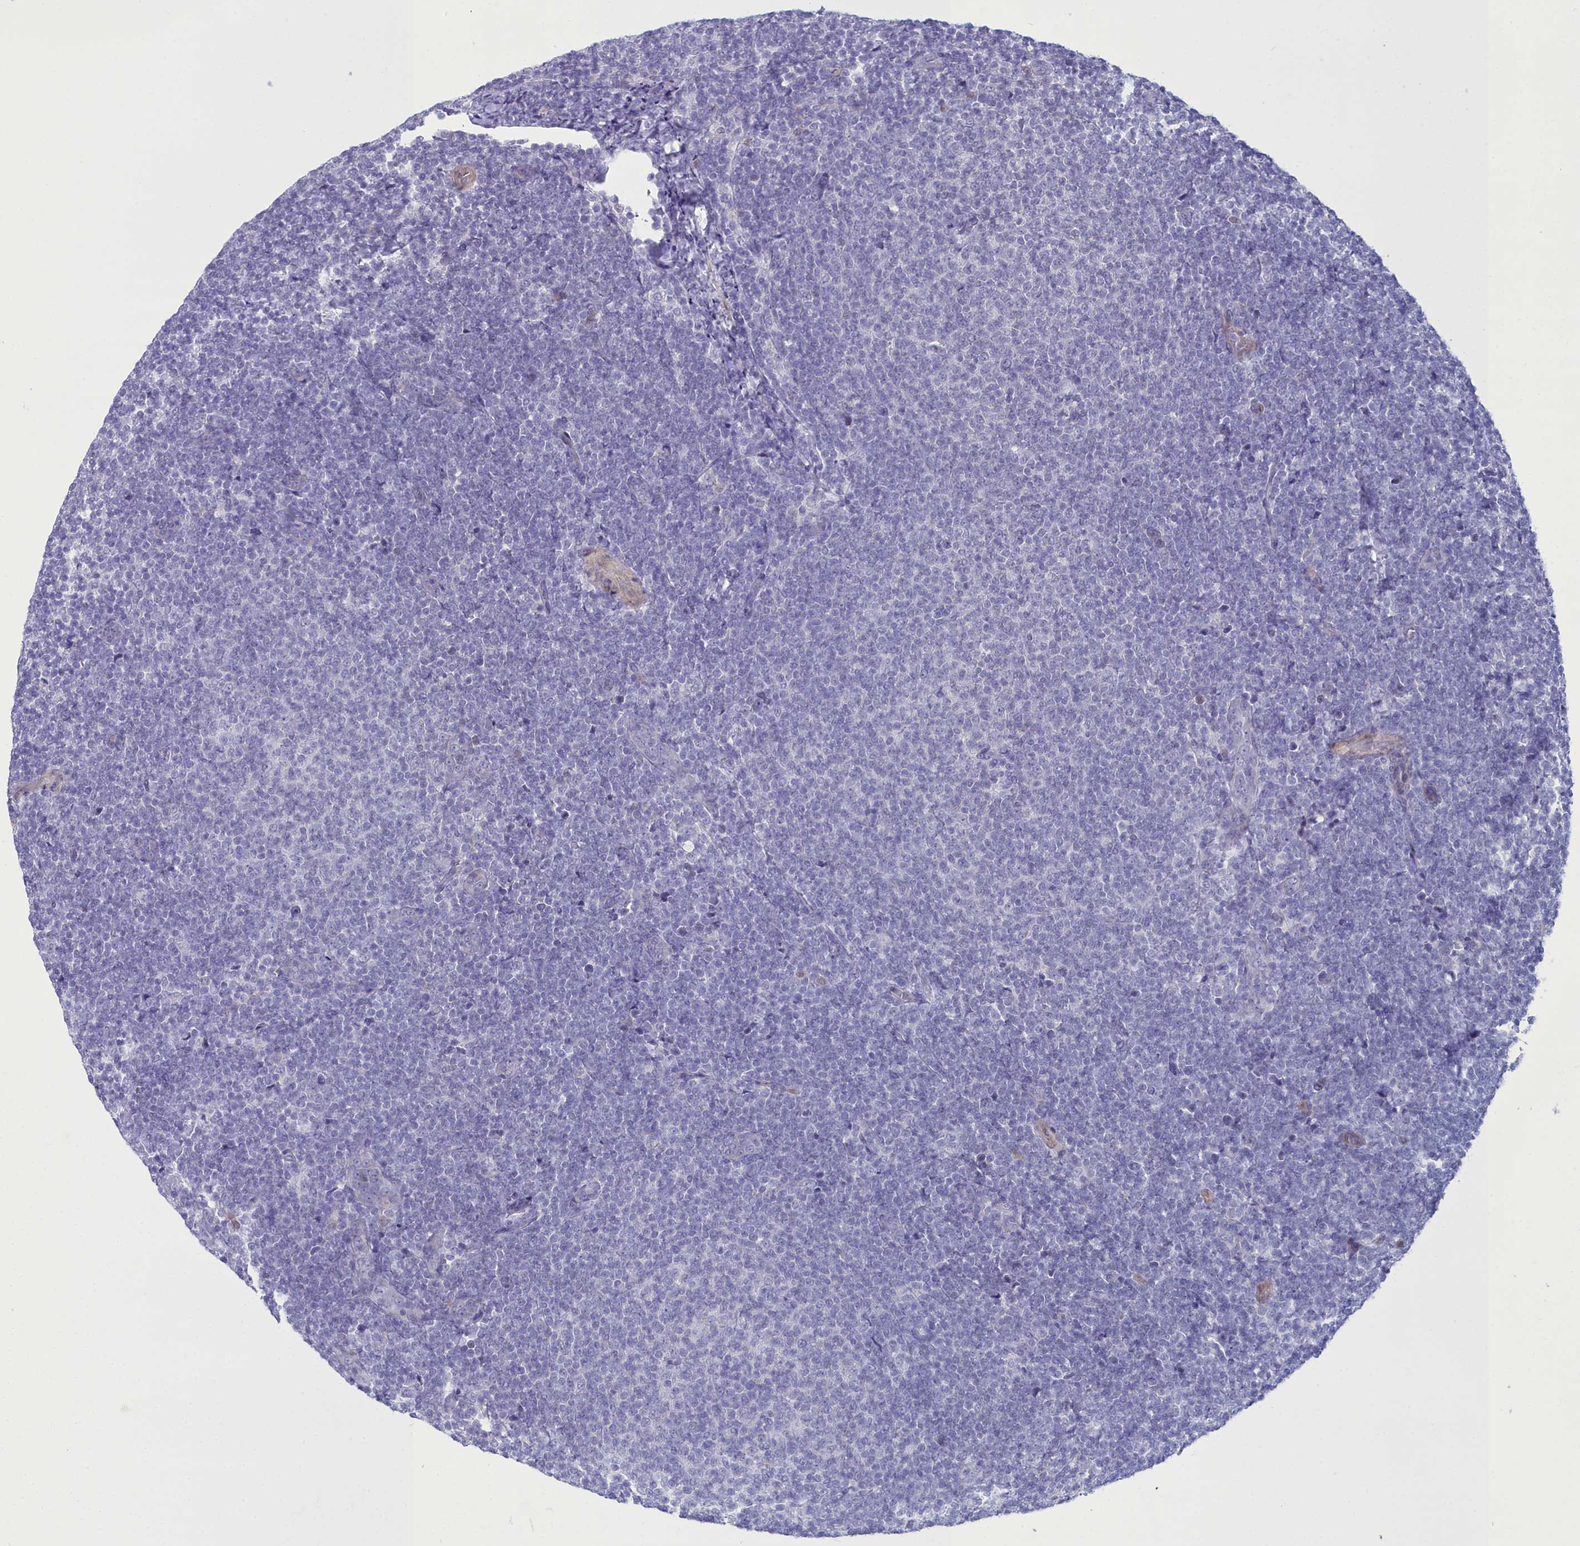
{"staining": {"intensity": "negative", "quantity": "none", "location": "none"}, "tissue": "lymphoma", "cell_type": "Tumor cells", "image_type": "cancer", "snomed": [{"axis": "morphology", "description": "Malignant lymphoma, non-Hodgkin's type, Low grade"}, {"axis": "topography", "description": "Lymph node"}], "caption": "High magnification brightfield microscopy of malignant lymphoma, non-Hodgkin's type (low-grade) stained with DAB (3,3'-diaminobenzidine) (brown) and counterstained with hematoxylin (blue): tumor cells show no significant expression.", "gene": "PPP1R14A", "patient": {"sex": "male", "age": 66}}